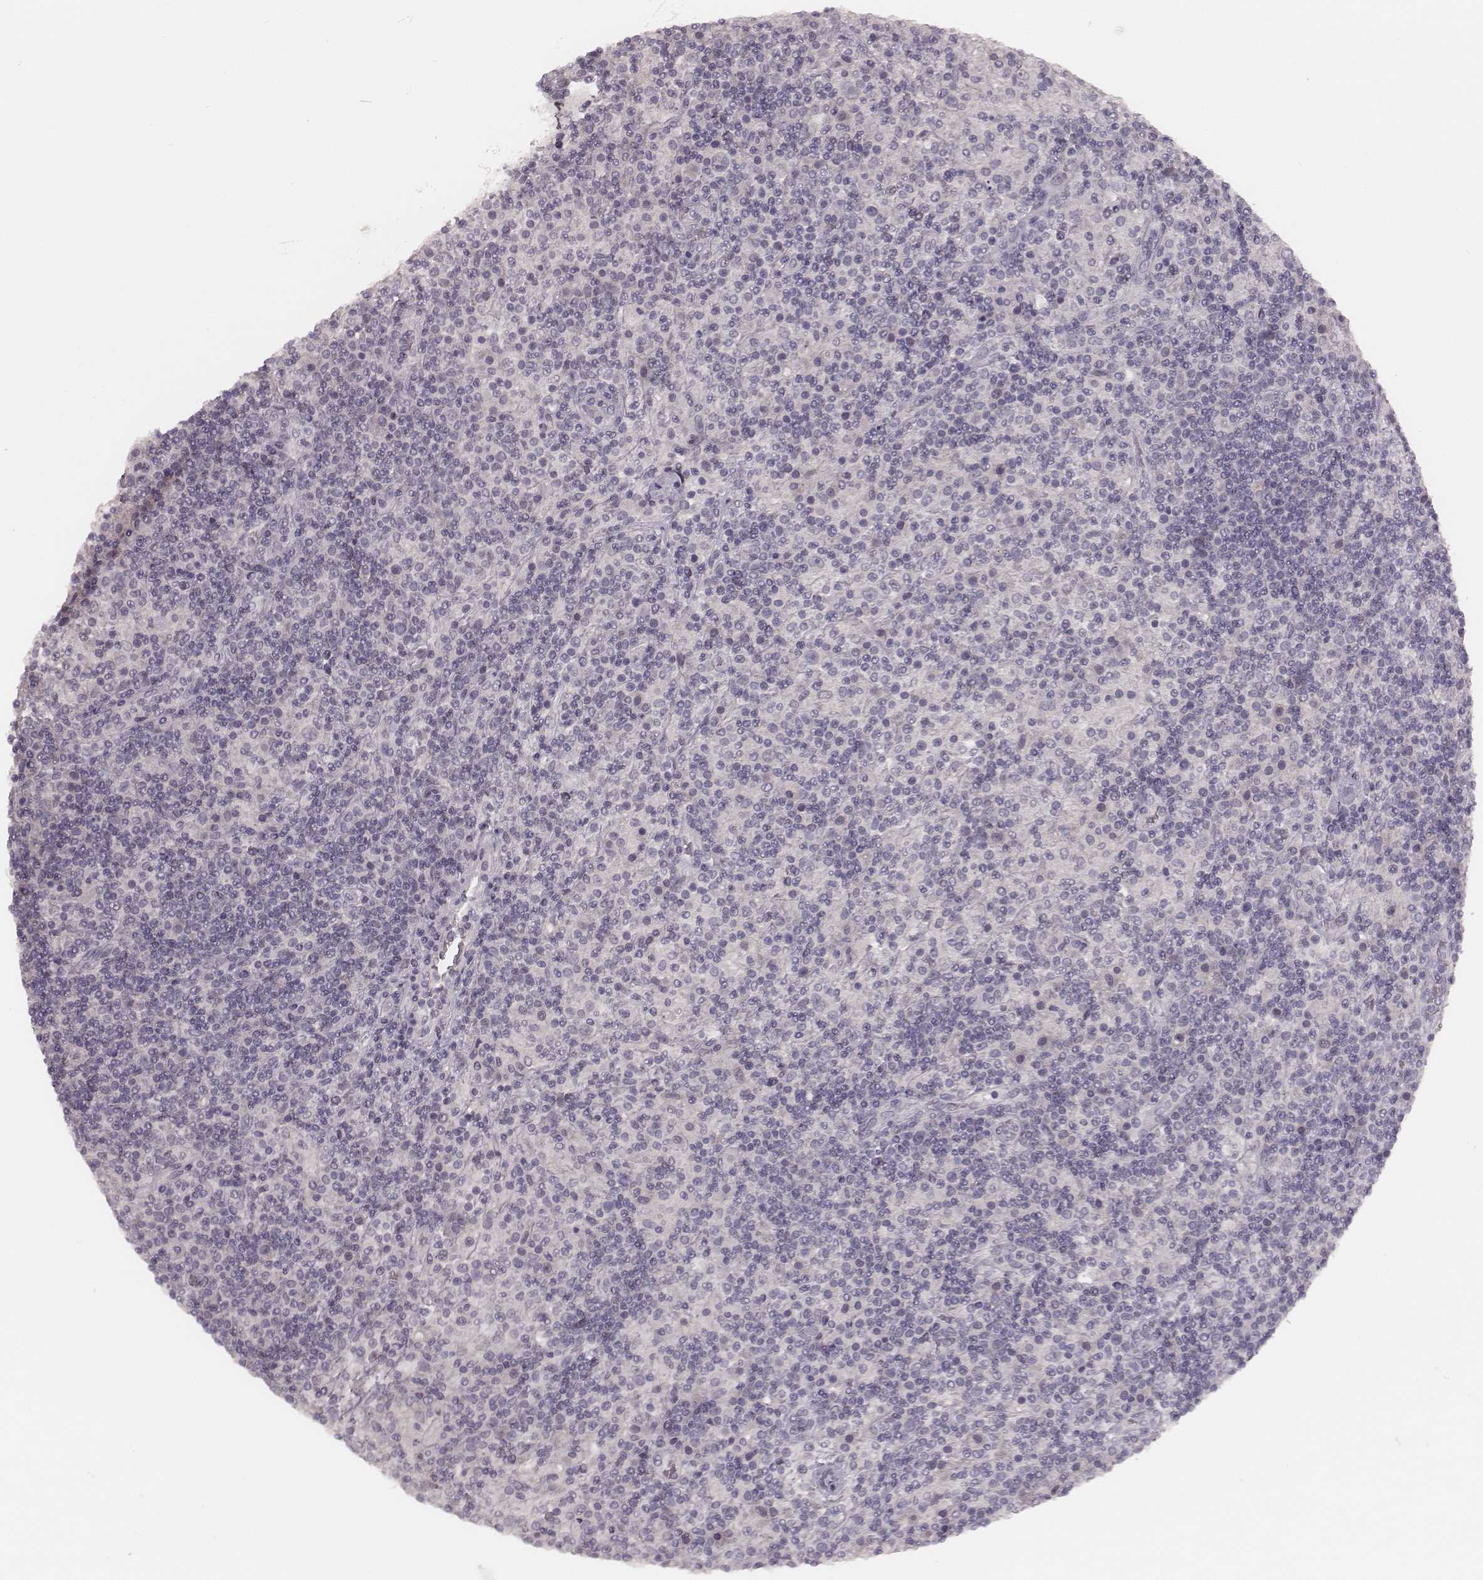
{"staining": {"intensity": "negative", "quantity": "none", "location": "none"}, "tissue": "lymphoma", "cell_type": "Tumor cells", "image_type": "cancer", "snomed": [{"axis": "morphology", "description": "Hodgkin's disease, NOS"}, {"axis": "topography", "description": "Lymph node"}], "caption": "A high-resolution micrograph shows IHC staining of lymphoma, which exhibits no significant staining in tumor cells.", "gene": "LY6K", "patient": {"sex": "male", "age": 70}}